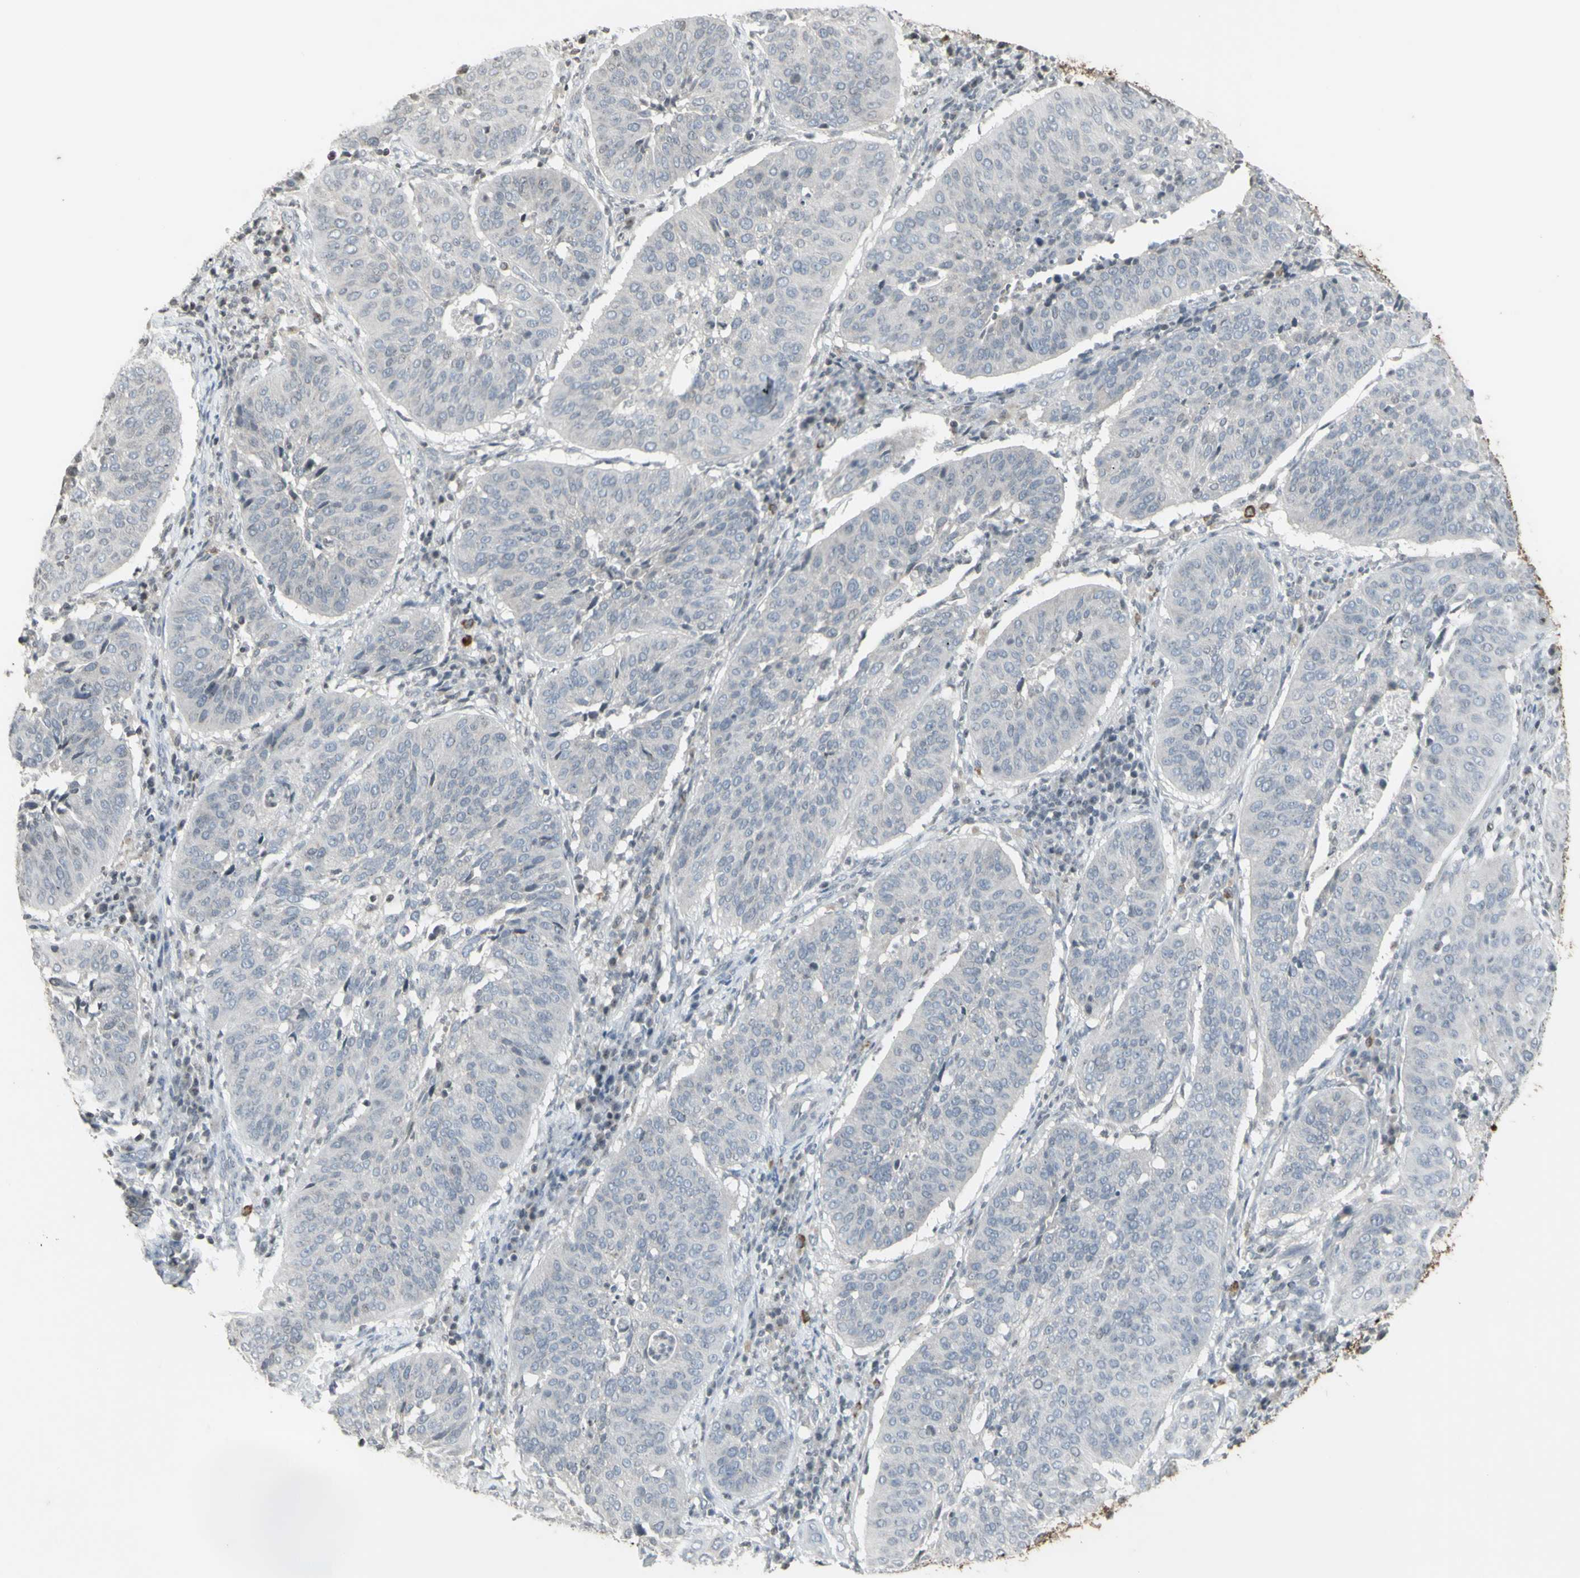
{"staining": {"intensity": "negative", "quantity": "none", "location": "none"}, "tissue": "cervical cancer", "cell_type": "Tumor cells", "image_type": "cancer", "snomed": [{"axis": "morphology", "description": "Normal tissue, NOS"}, {"axis": "morphology", "description": "Squamous cell carcinoma, NOS"}, {"axis": "topography", "description": "Cervix"}], "caption": "IHC histopathology image of neoplastic tissue: cervical cancer stained with DAB displays no significant protein expression in tumor cells.", "gene": "MUC5AC", "patient": {"sex": "female", "age": 39}}